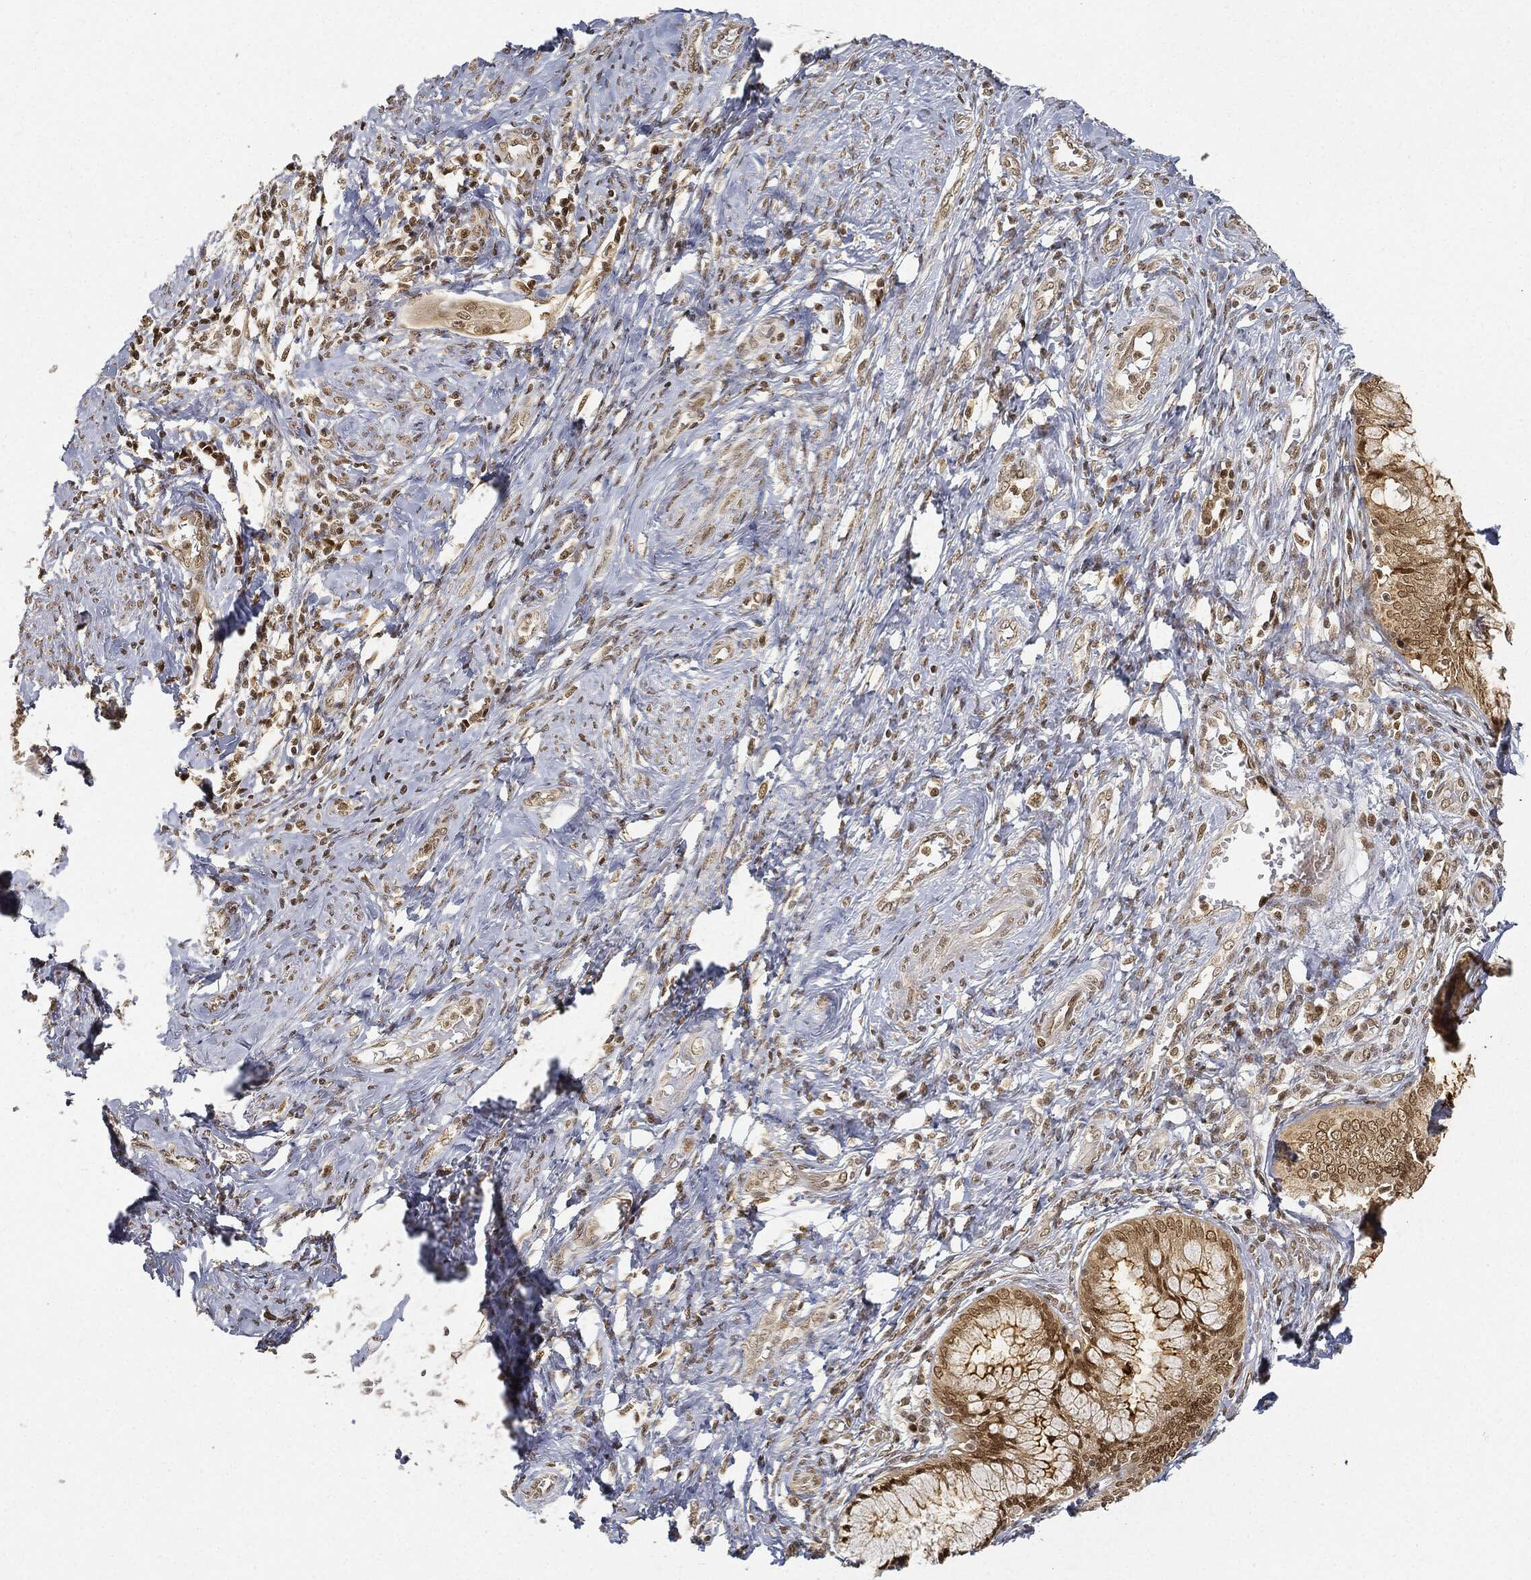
{"staining": {"intensity": "moderate", "quantity": ">75%", "location": "nuclear"}, "tissue": "cervical cancer", "cell_type": "Tumor cells", "image_type": "cancer", "snomed": [{"axis": "morphology", "description": "Normal tissue, NOS"}, {"axis": "morphology", "description": "Squamous cell carcinoma, NOS"}, {"axis": "topography", "description": "Cervix"}], "caption": "This is a photomicrograph of IHC staining of cervical cancer (squamous cell carcinoma), which shows moderate expression in the nuclear of tumor cells.", "gene": "CIB1", "patient": {"sex": "female", "age": 39}}